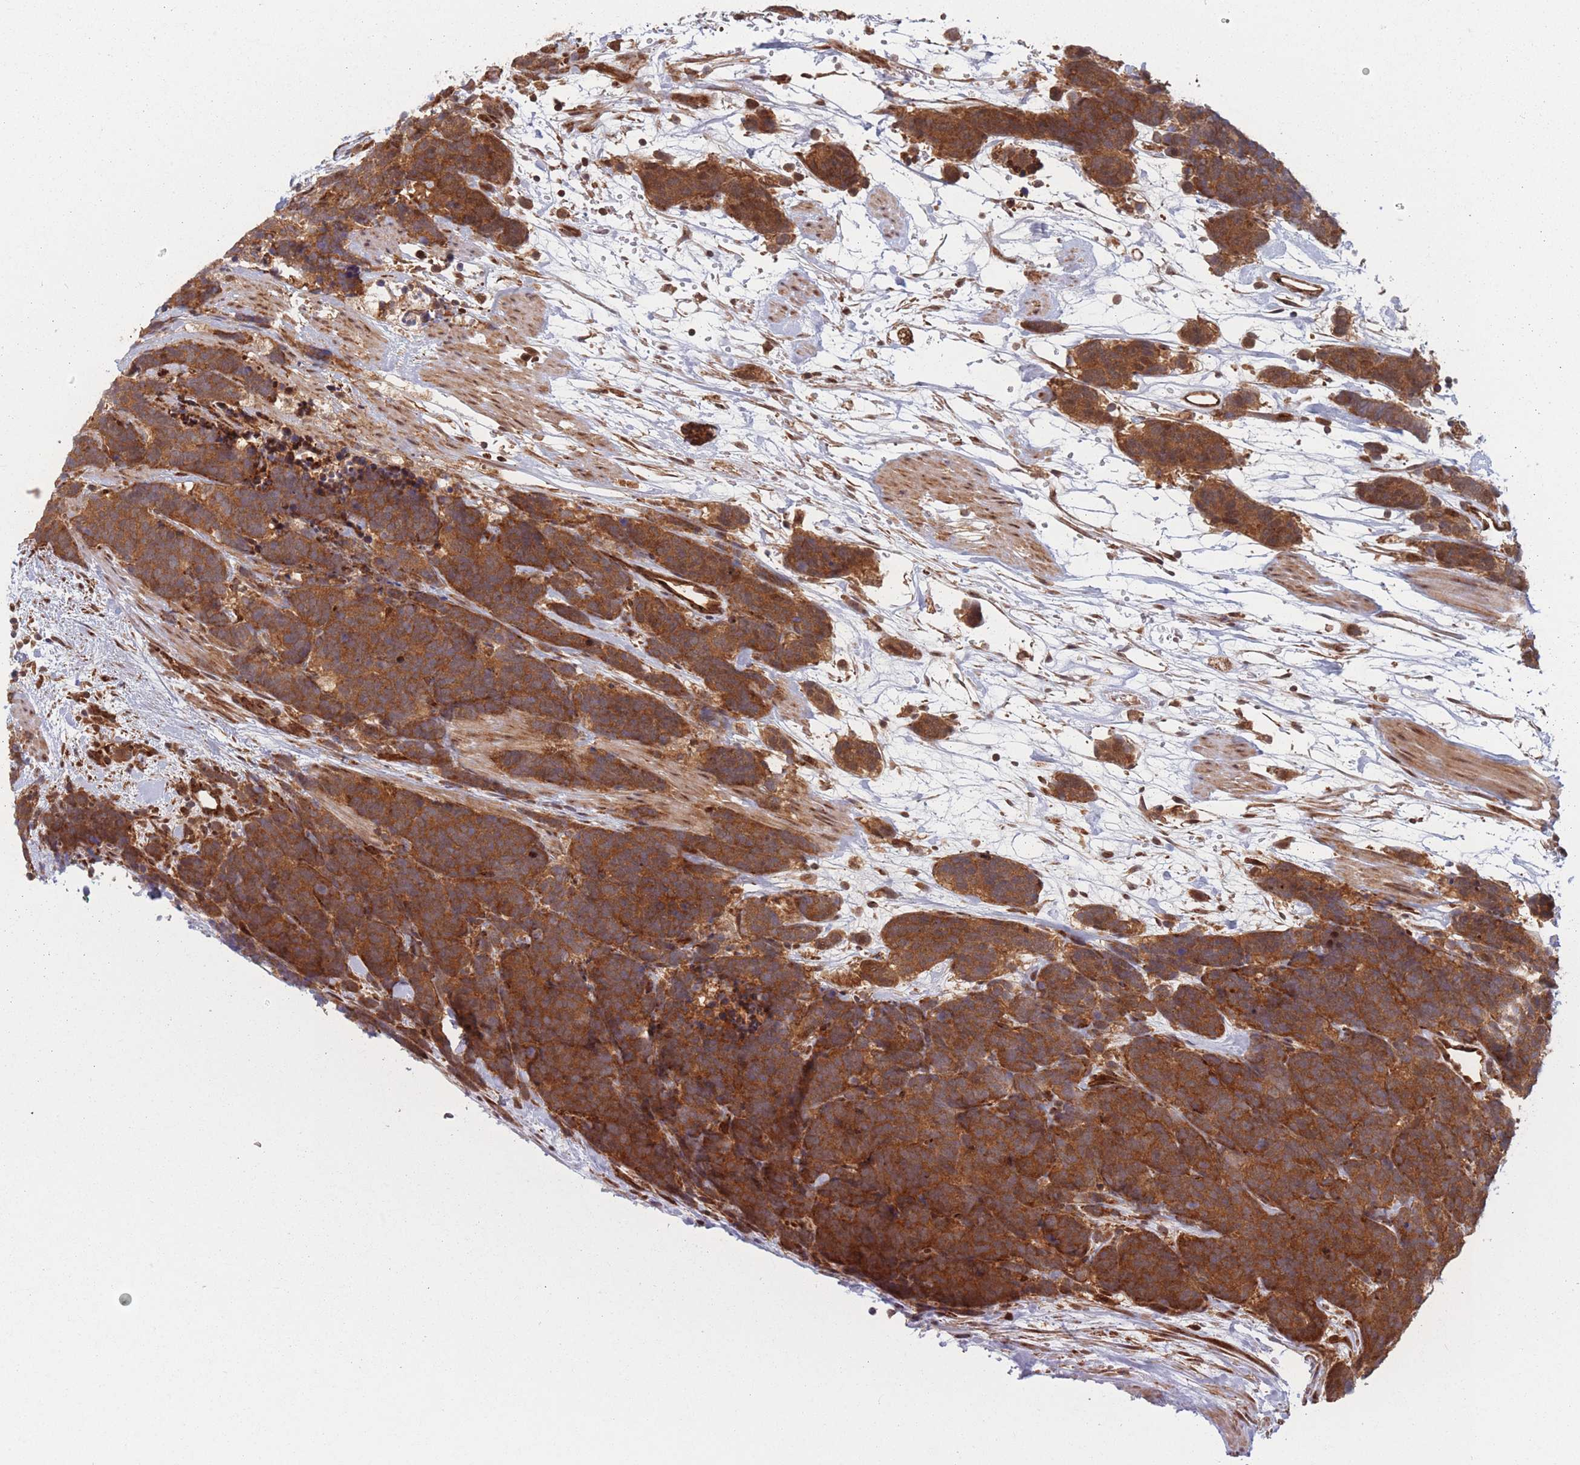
{"staining": {"intensity": "moderate", "quantity": ">75%", "location": "cytoplasmic/membranous"}, "tissue": "carcinoid", "cell_type": "Tumor cells", "image_type": "cancer", "snomed": [{"axis": "morphology", "description": "Carcinoma, NOS"}, {"axis": "morphology", "description": "Carcinoid, malignant, NOS"}, {"axis": "topography", "description": "Prostate"}], "caption": "IHC image of neoplastic tissue: carcinoid stained using immunohistochemistry (IHC) demonstrates medium levels of moderate protein expression localized specifically in the cytoplasmic/membranous of tumor cells, appearing as a cytoplasmic/membranous brown color.", "gene": "PODXL2", "patient": {"sex": "male", "age": 57}}